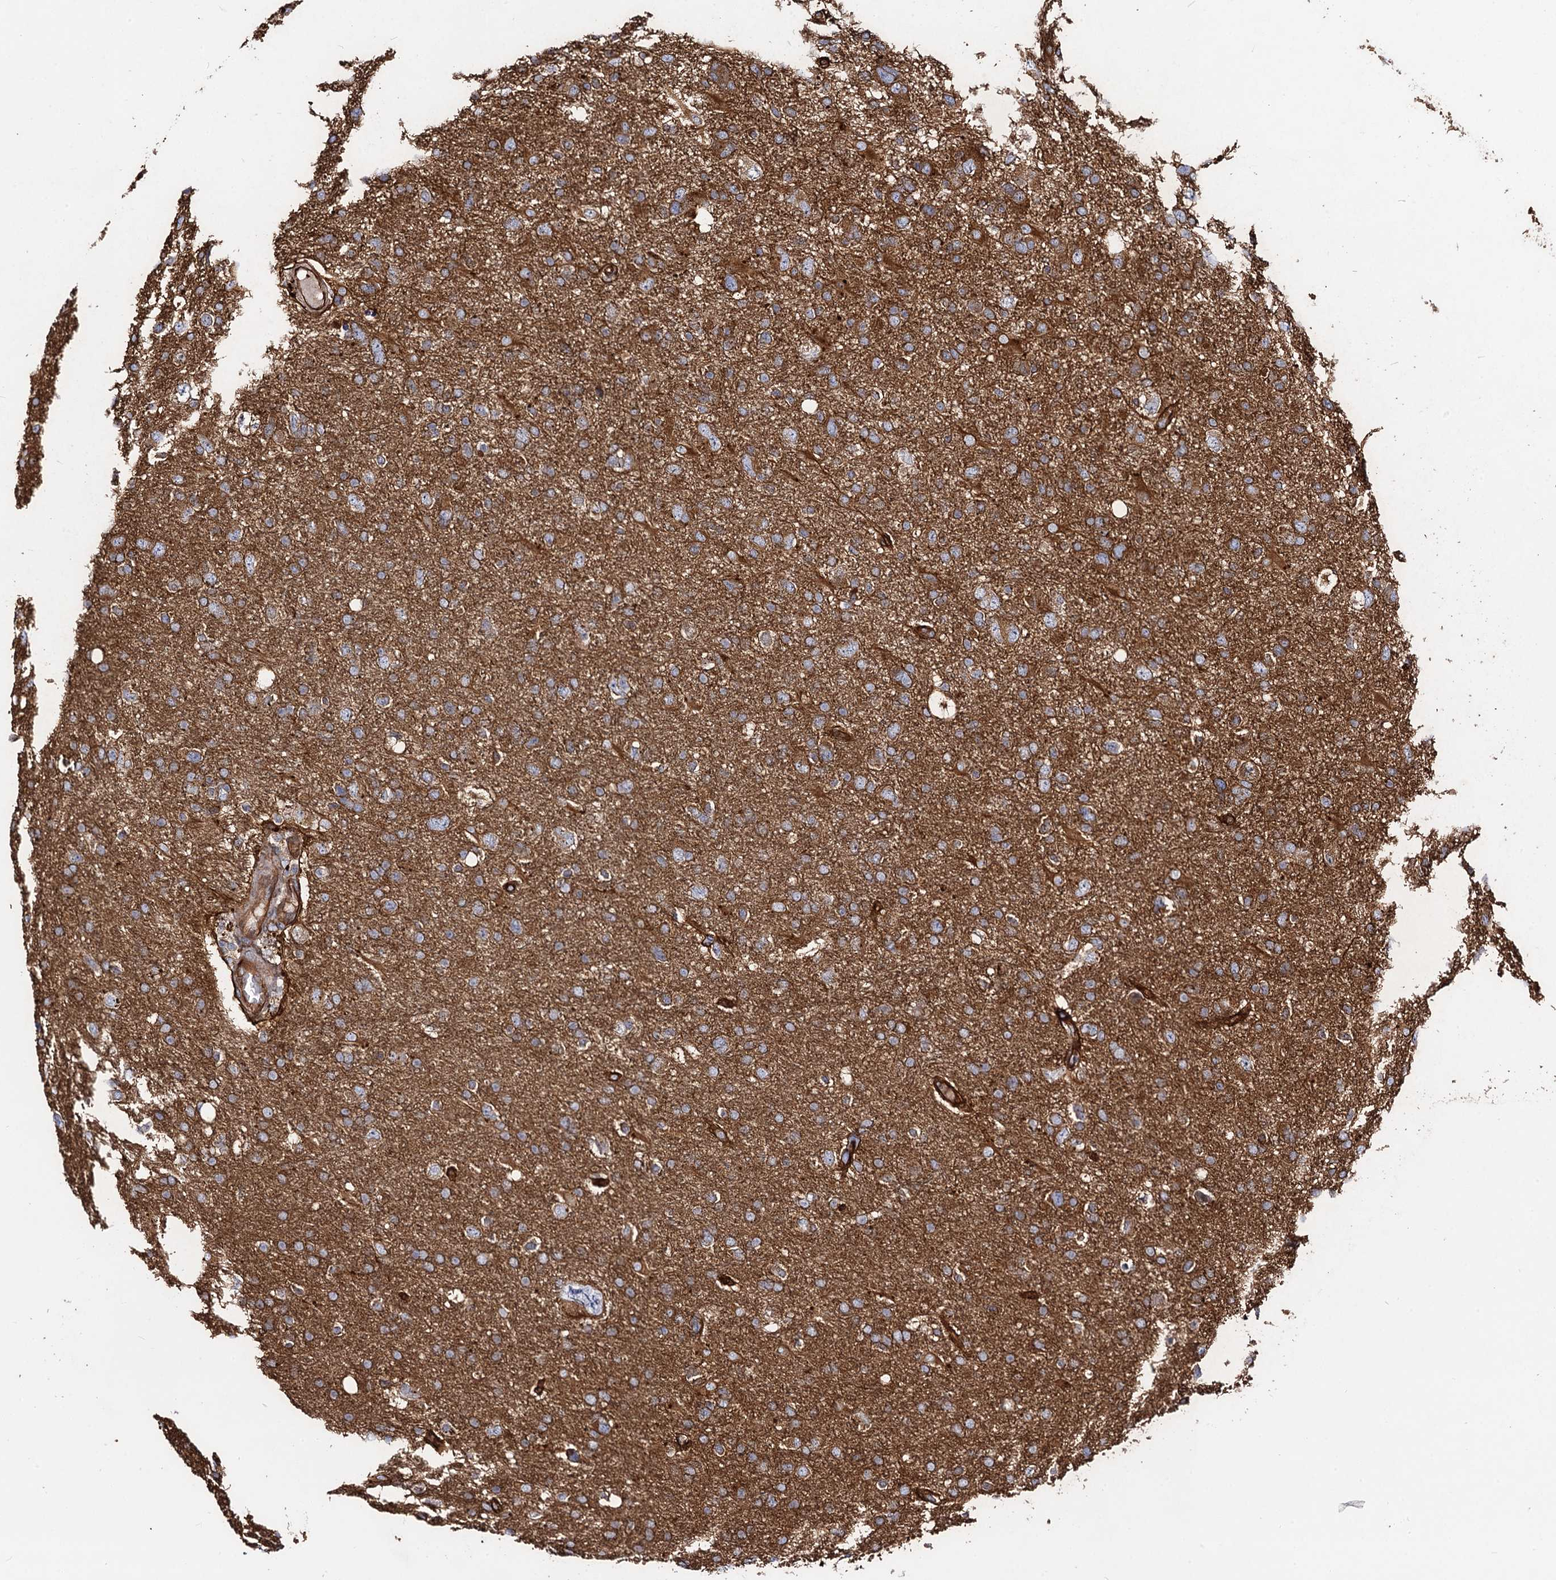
{"staining": {"intensity": "strong", "quantity": ">75%", "location": "cytoplasmic/membranous"}, "tissue": "glioma", "cell_type": "Tumor cells", "image_type": "cancer", "snomed": [{"axis": "morphology", "description": "Glioma, malignant, High grade"}, {"axis": "topography", "description": "Brain"}], "caption": "Protein staining by IHC demonstrates strong cytoplasmic/membranous positivity in approximately >75% of tumor cells in glioma. The protein is shown in brown color, while the nuclei are stained blue.", "gene": "CIP2A", "patient": {"sex": "male", "age": 61}}